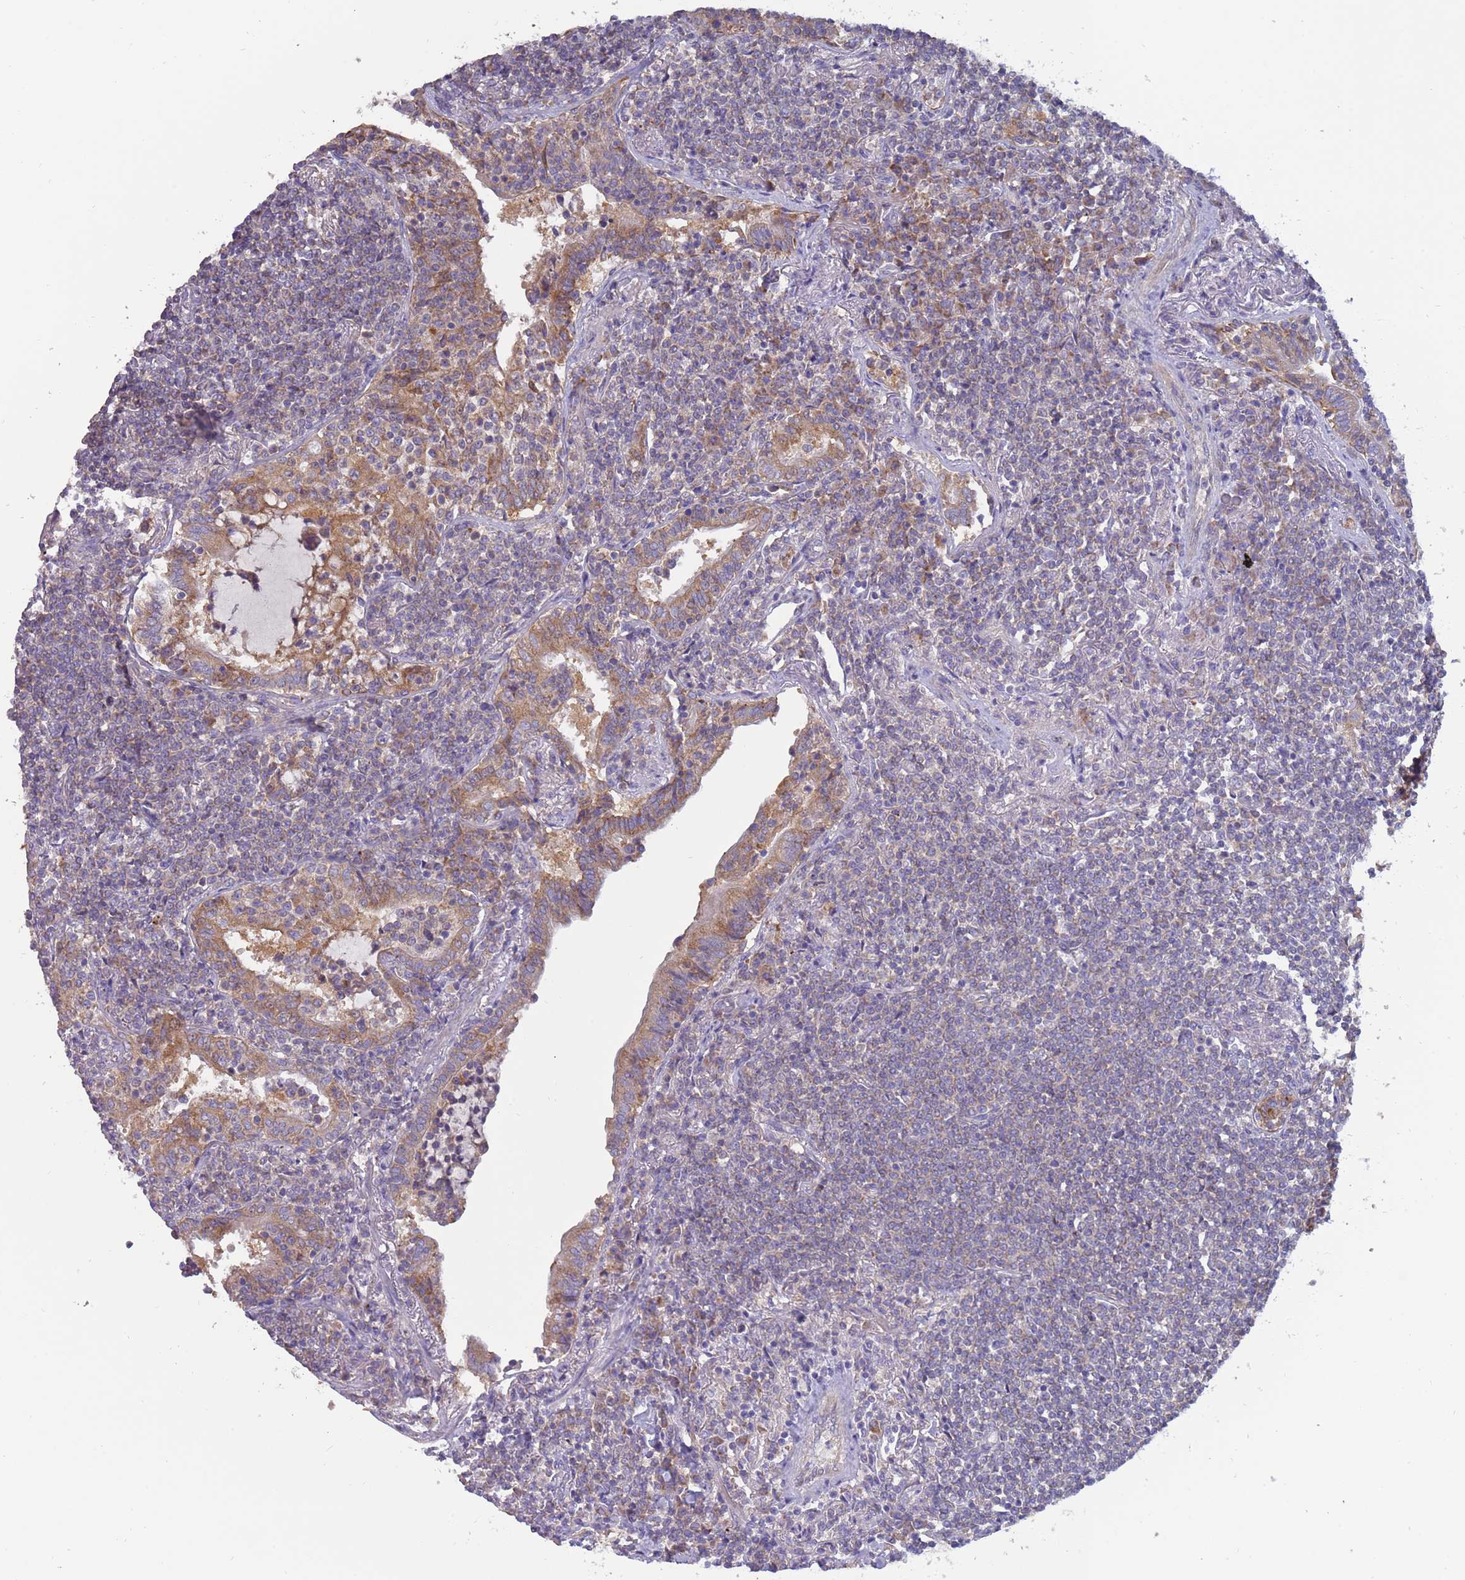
{"staining": {"intensity": "weak", "quantity": "25%-75%", "location": "cytoplasmic/membranous"}, "tissue": "lymphoma", "cell_type": "Tumor cells", "image_type": "cancer", "snomed": [{"axis": "morphology", "description": "Malignant lymphoma, non-Hodgkin's type, Low grade"}, {"axis": "topography", "description": "Lung"}], "caption": "Immunohistochemistry histopathology image of neoplastic tissue: malignant lymphoma, non-Hodgkin's type (low-grade) stained using immunohistochemistry (IHC) shows low levels of weak protein expression localized specifically in the cytoplasmic/membranous of tumor cells, appearing as a cytoplasmic/membranous brown color.", "gene": "UQCRQ", "patient": {"sex": "female", "age": 71}}